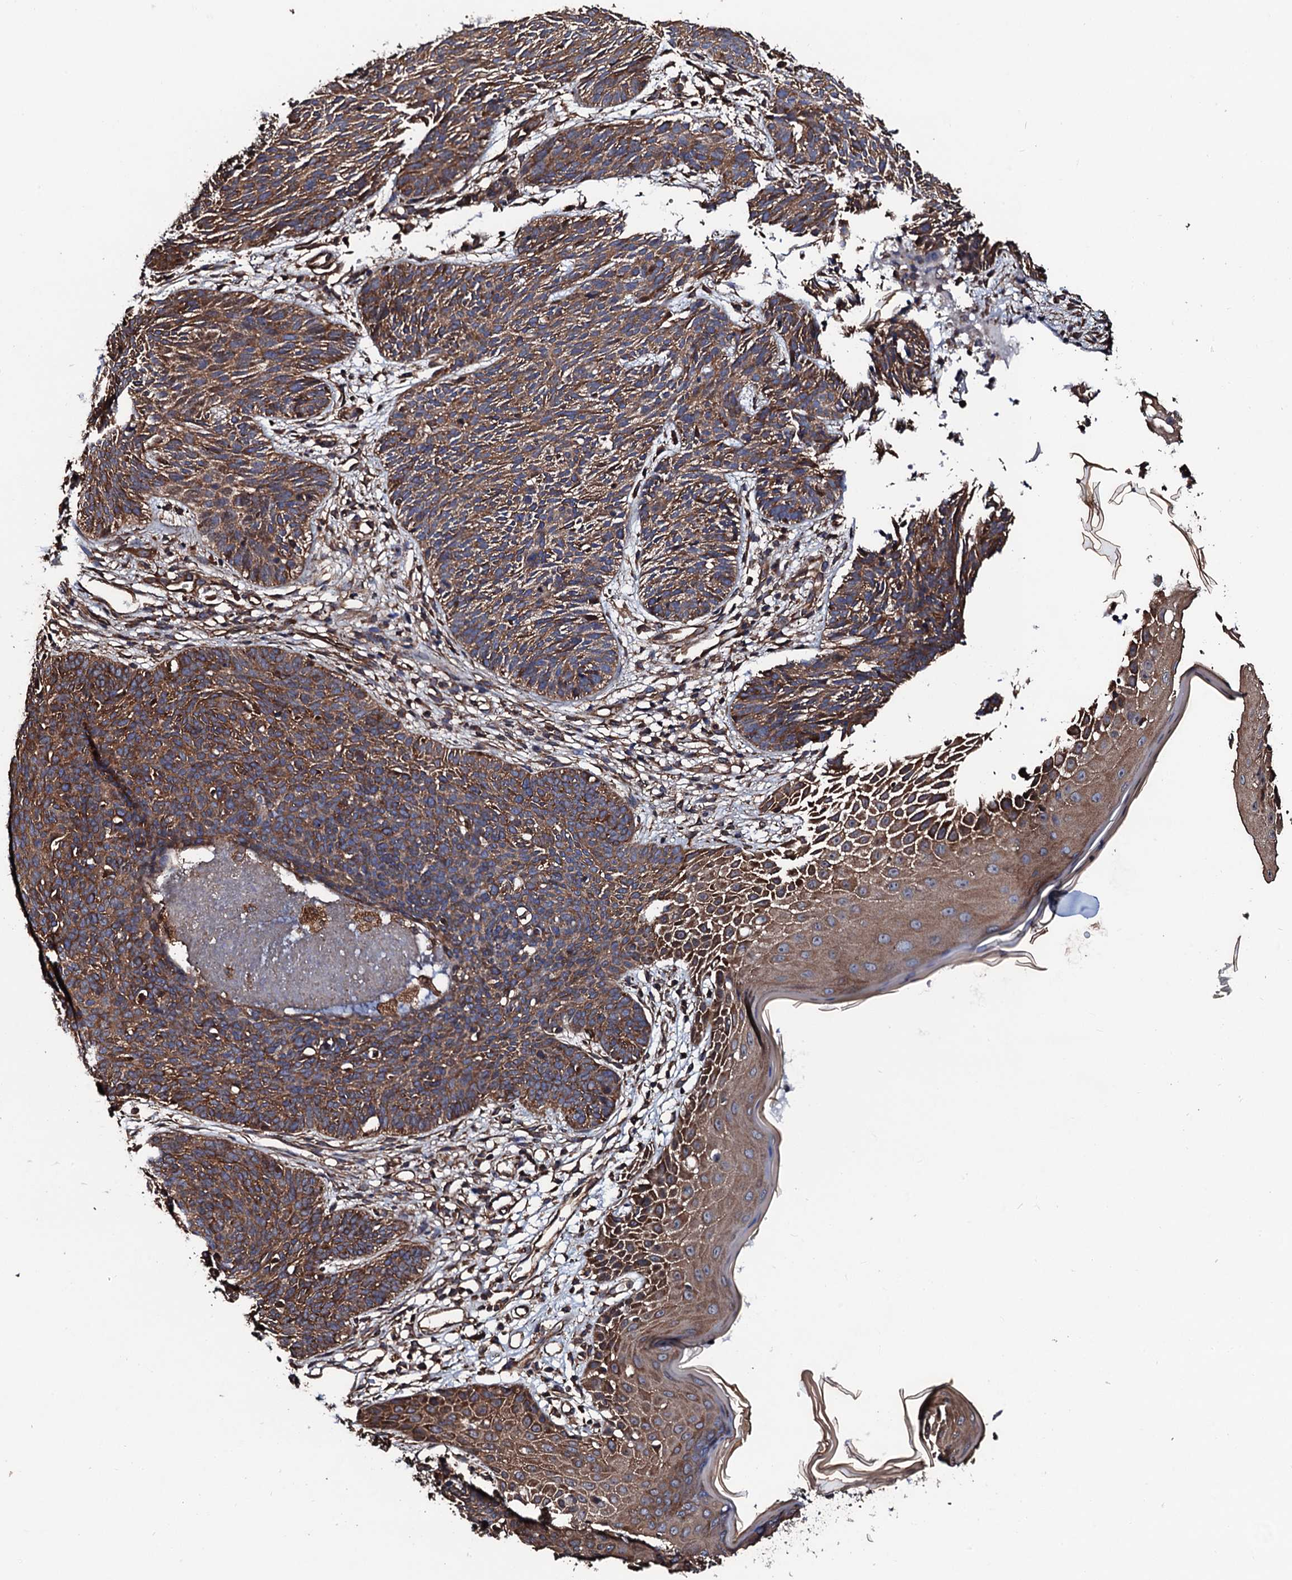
{"staining": {"intensity": "moderate", "quantity": ">75%", "location": "cytoplasmic/membranous"}, "tissue": "skin cancer", "cell_type": "Tumor cells", "image_type": "cancer", "snomed": [{"axis": "morphology", "description": "Basal cell carcinoma"}, {"axis": "topography", "description": "Skin"}], "caption": "This image demonstrates immunohistochemistry (IHC) staining of human skin cancer, with medium moderate cytoplasmic/membranous expression in about >75% of tumor cells.", "gene": "CKAP5", "patient": {"sex": "female", "age": 66}}